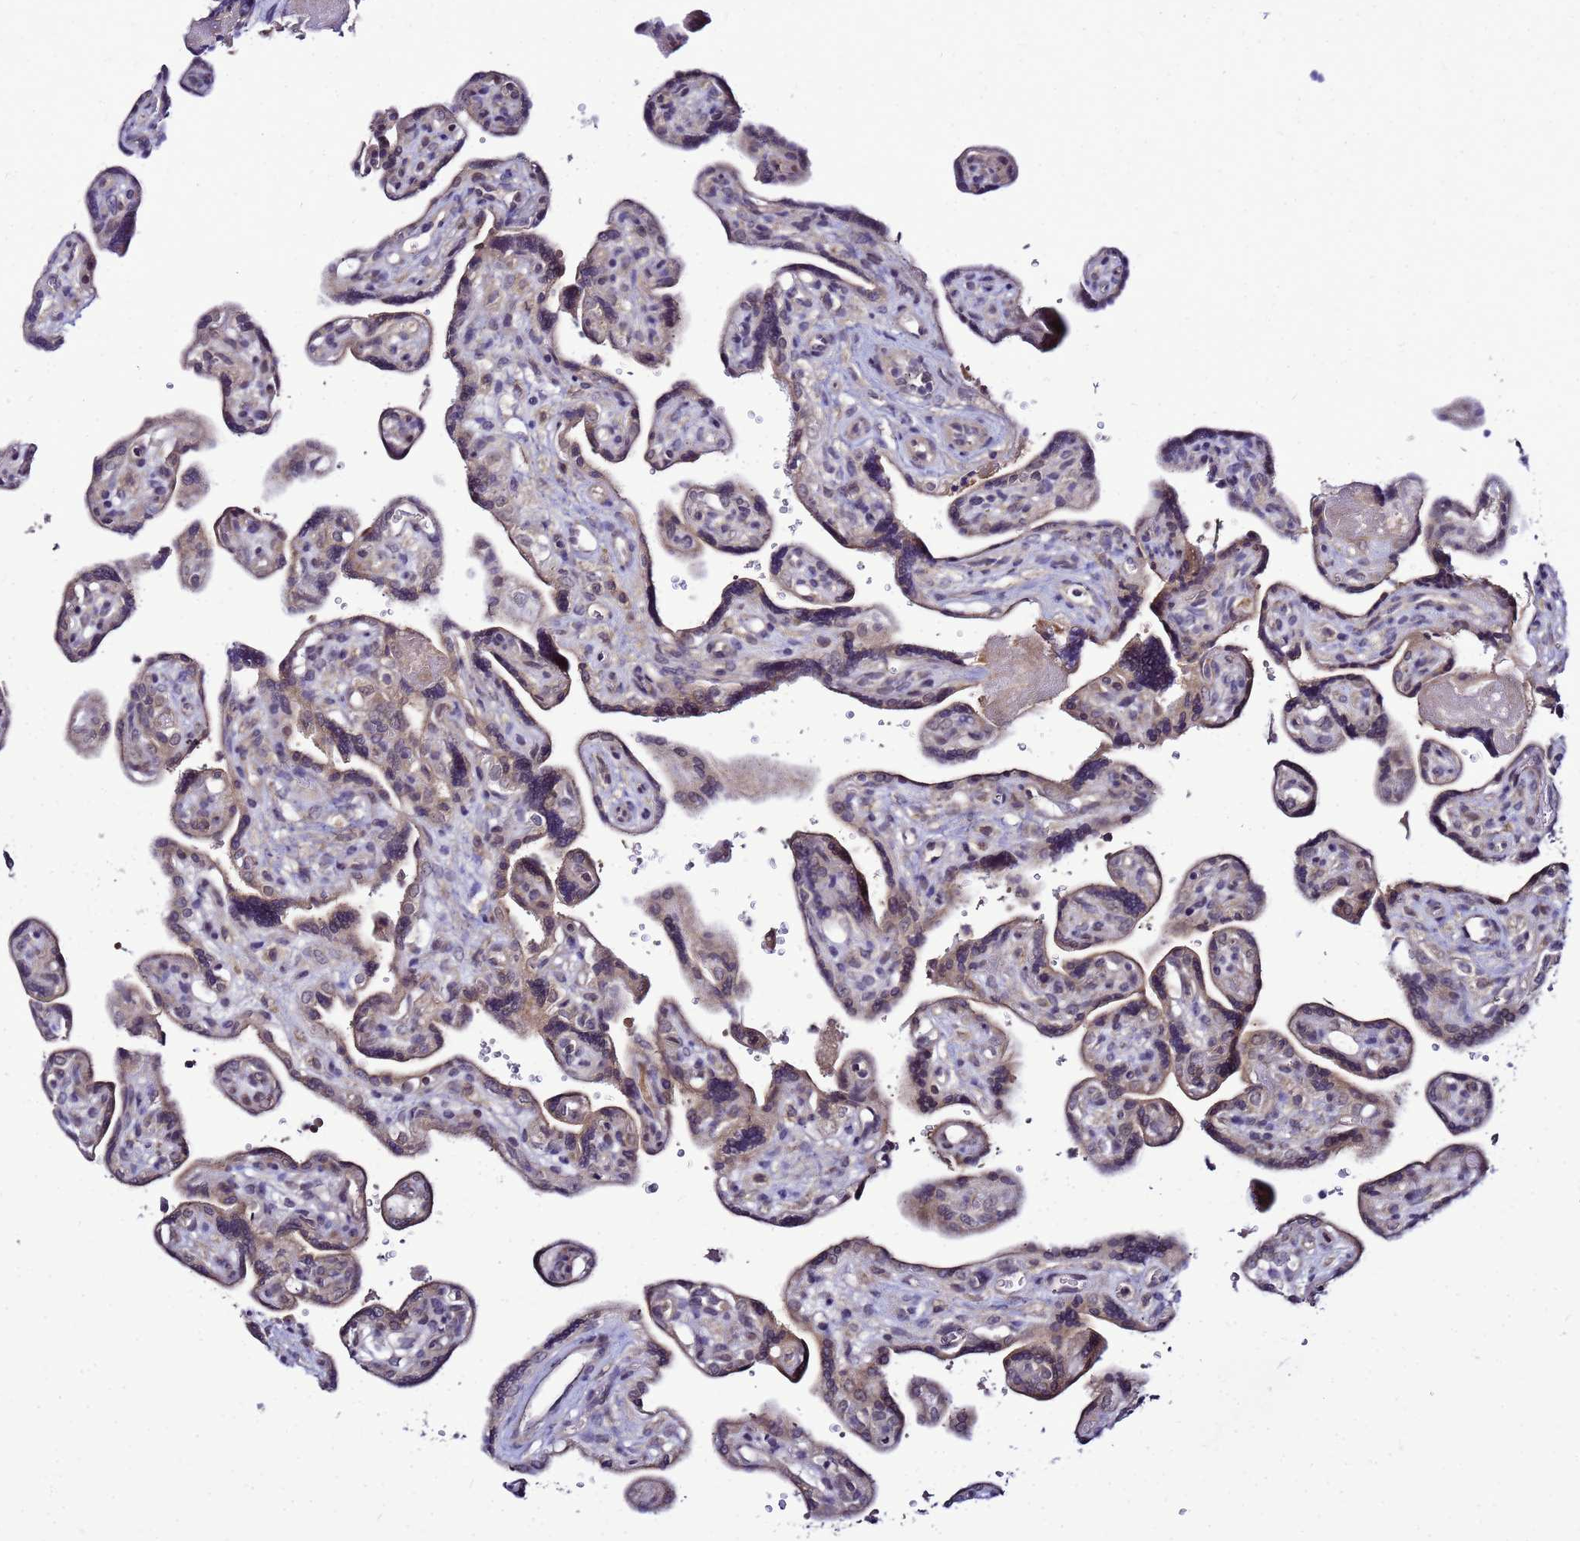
{"staining": {"intensity": "weak", "quantity": "25%-75%", "location": "cytoplasmic/membranous"}, "tissue": "placenta", "cell_type": "Trophoblastic cells", "image_type": "normal", "snomed": [{"axis": "morphology", "description": "Normal tissue, NOS"}, {"axis": "topography", "description": "Placenta"}], "caption": "Weak cytoplasmic/membranous protein expression is identified in approximately 25%-75% of trophoblastic cells in placenta.", "gene": "SAT1", "patient": {"sex": "female", "age": 39}}